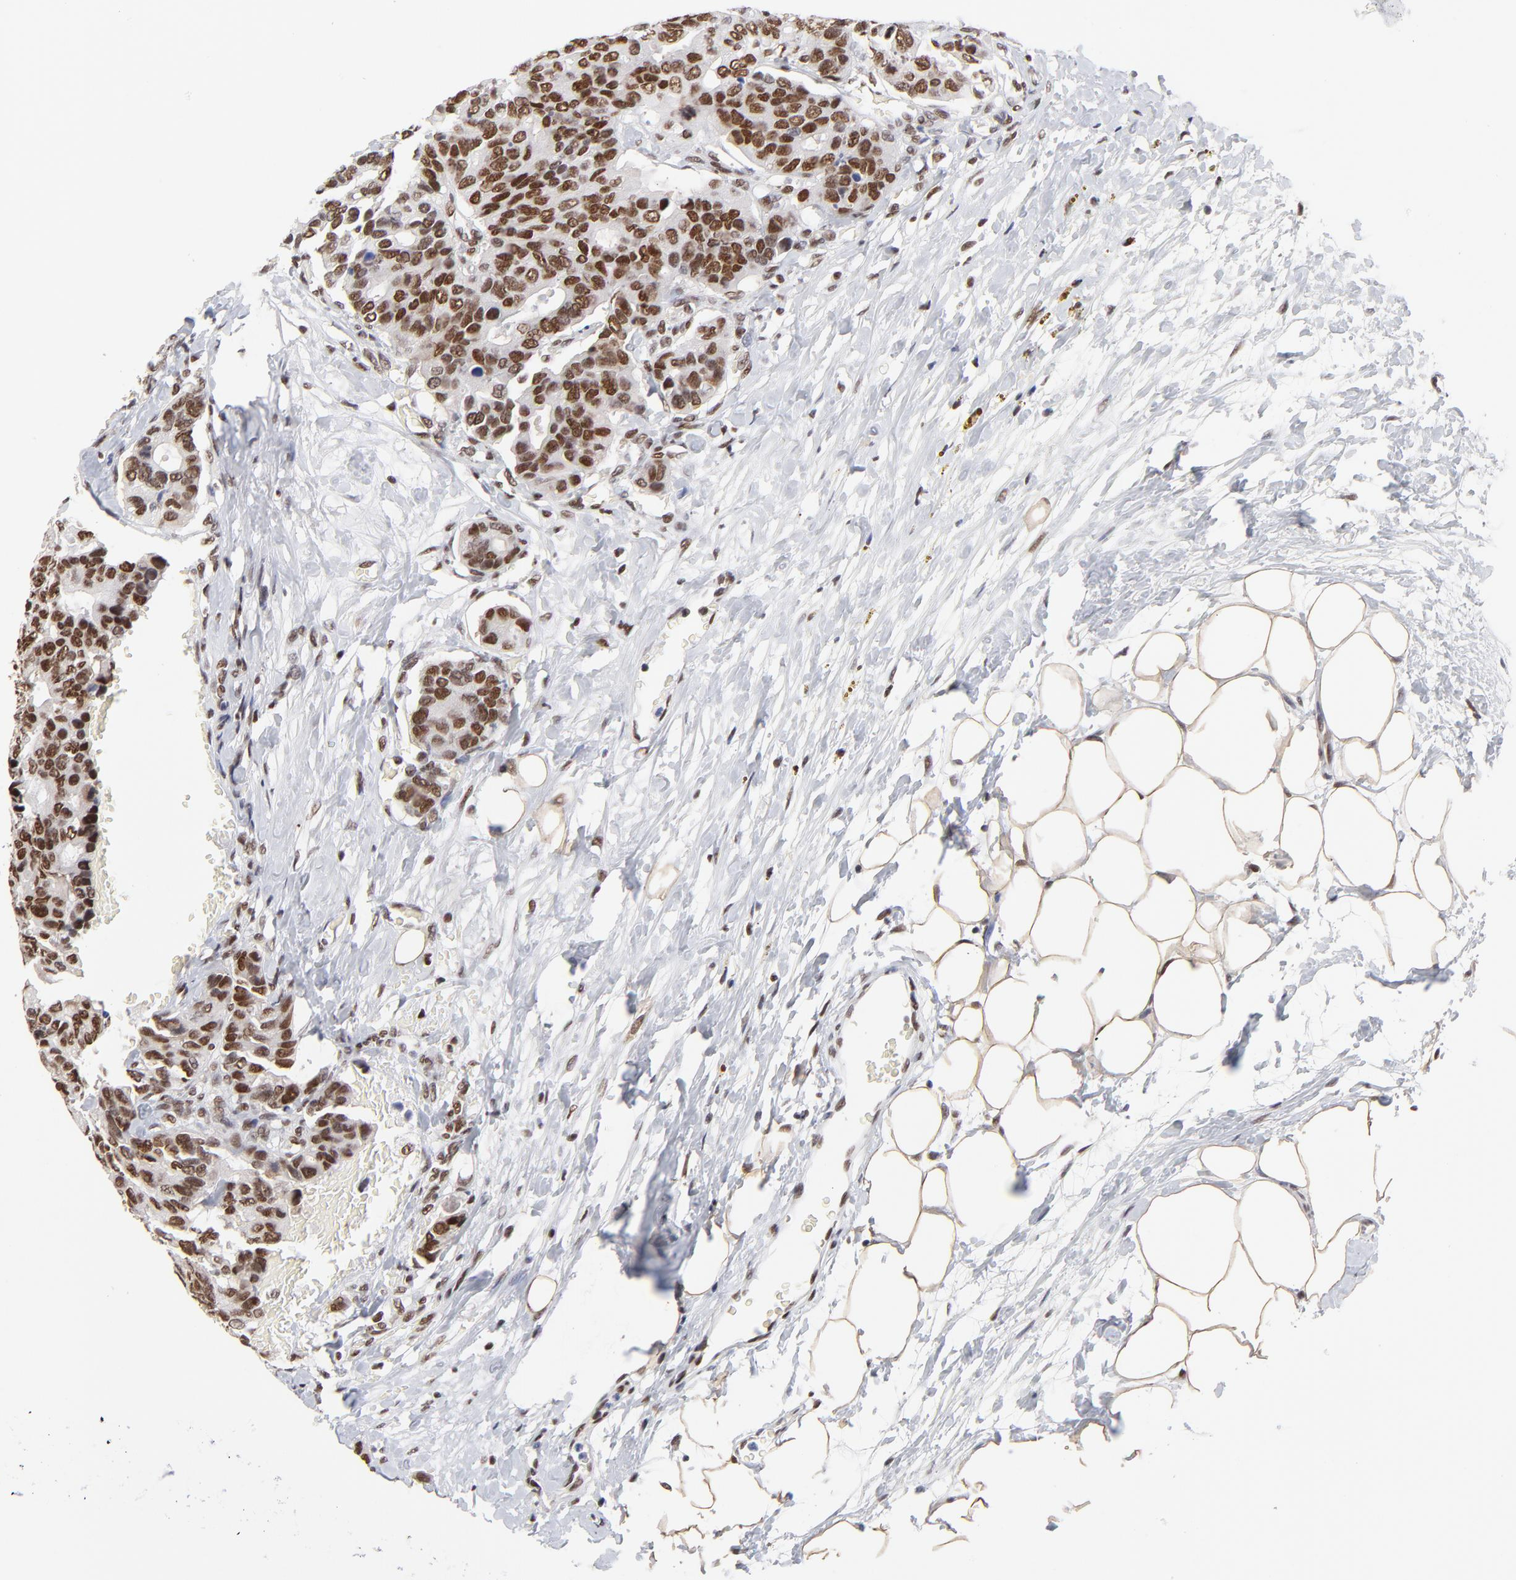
{"staining": {"intensity": "strong", "quantity": ">75%", "location": "nuclear"}, "tissue": "breast cancer", "cell_type": "Tumor cells", "image_type": "cancer", "snomed": [{"axis": "morphology", "description": "Duct carcinoma"}, {"axis": "topography", "description": "Breast"}], "caption": "Strong nuclear protein staining is identified in approximately >75% of tumor cells in breast cancer.", "gene": "ZMYM3", "patient": {"sex": "female", "age": 69}}